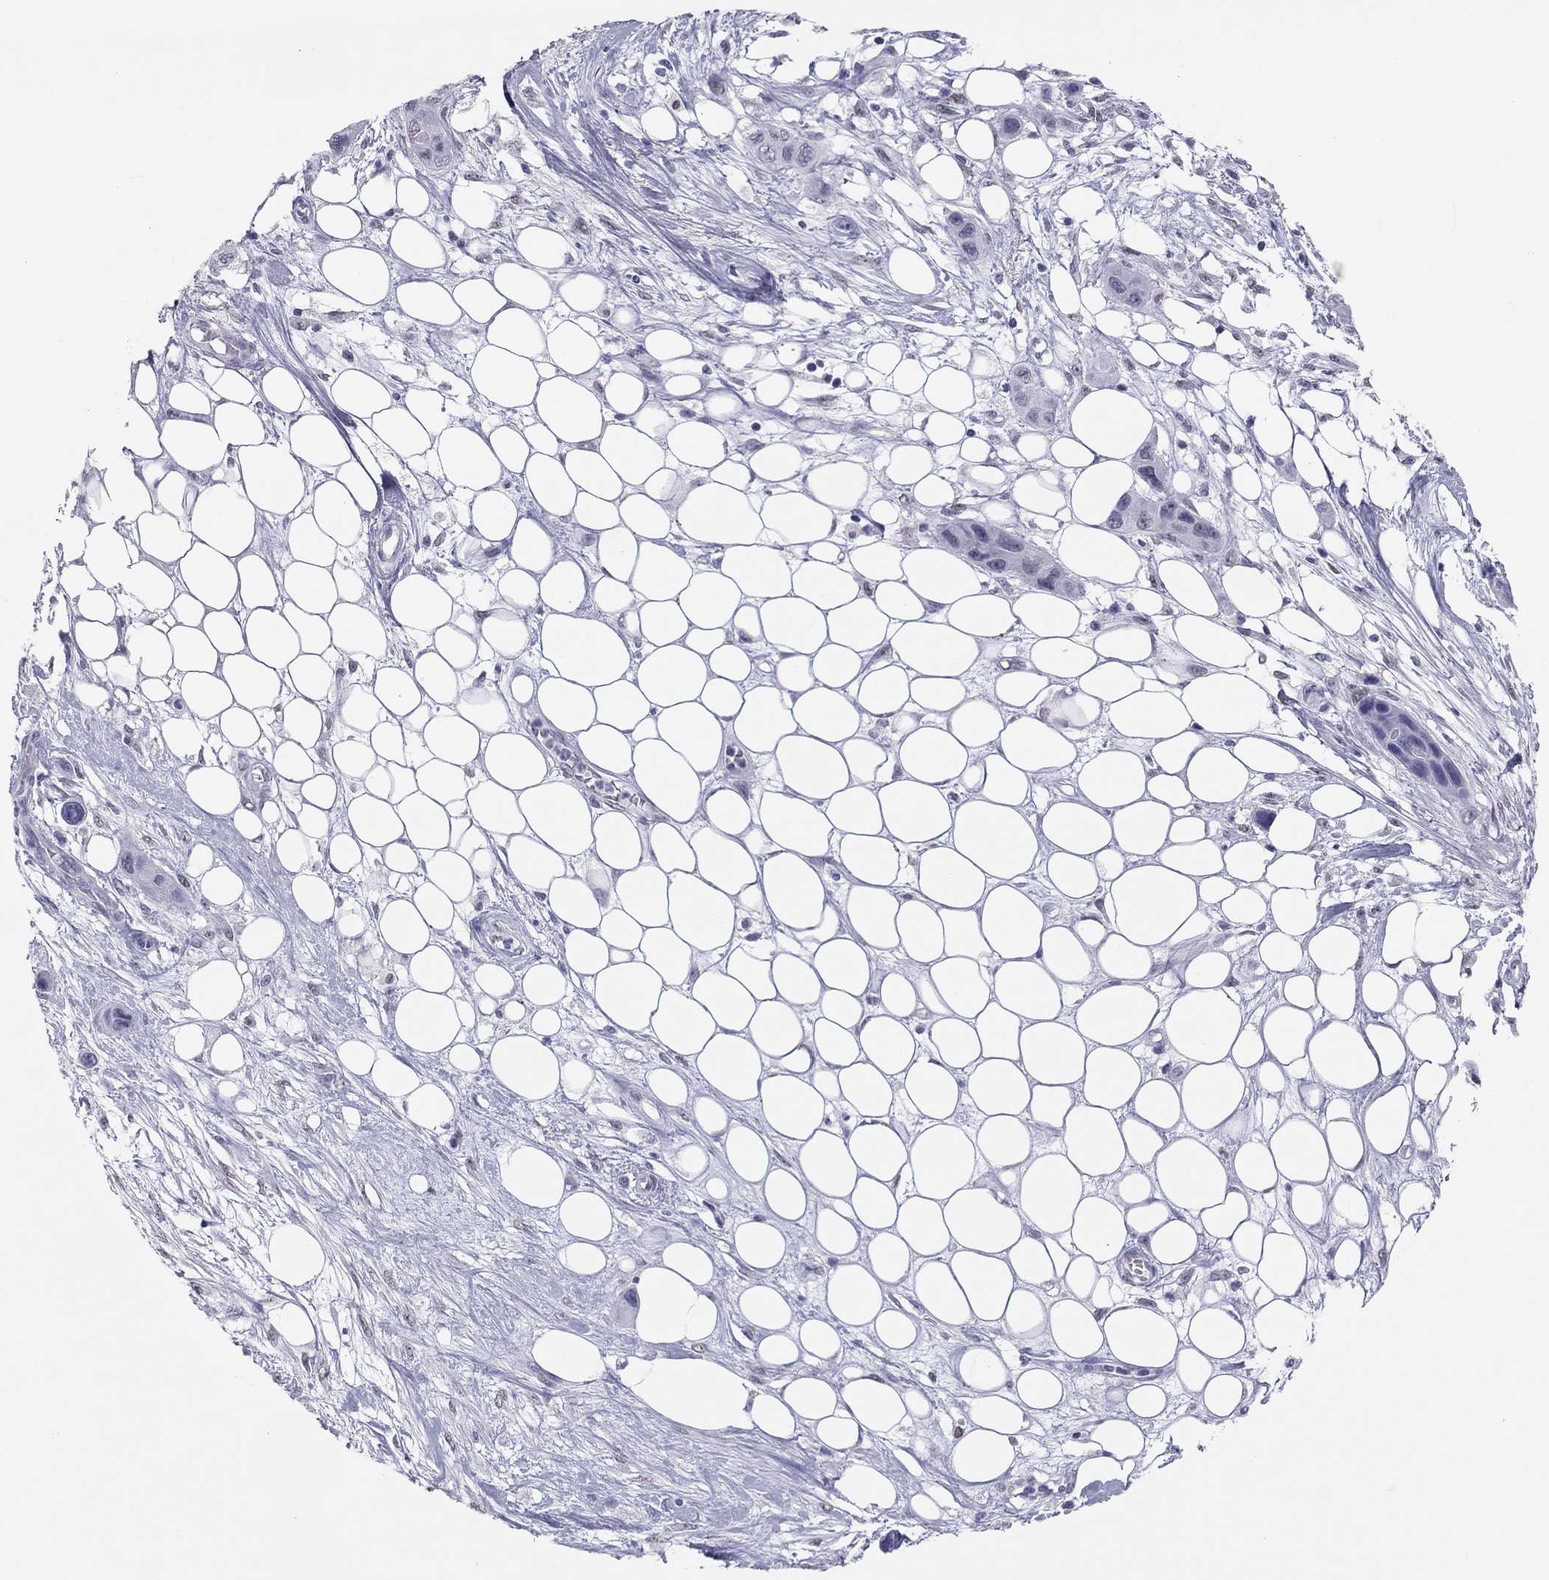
{"staining": {"intensity": "negative", "quantity": "none", "location": "none"}, "tissue": "skin cancer", "cell_type": "Tumor cells", "image_type": "cancer", "snomed": [{"axis": "morphology", "description": "Squamous cell carcinoma, NOS"}, {"axis": "topography", "description": "Skin"}], "caption": "DAB (3,3'-diaminobenzidine) immunohistochemical staining of skin cancer (squamous cell carcinoma) reveals no significant expression in tumor cells.", "gene": "PHOX2A", "patient": {"sex": "male", "age": 79}}